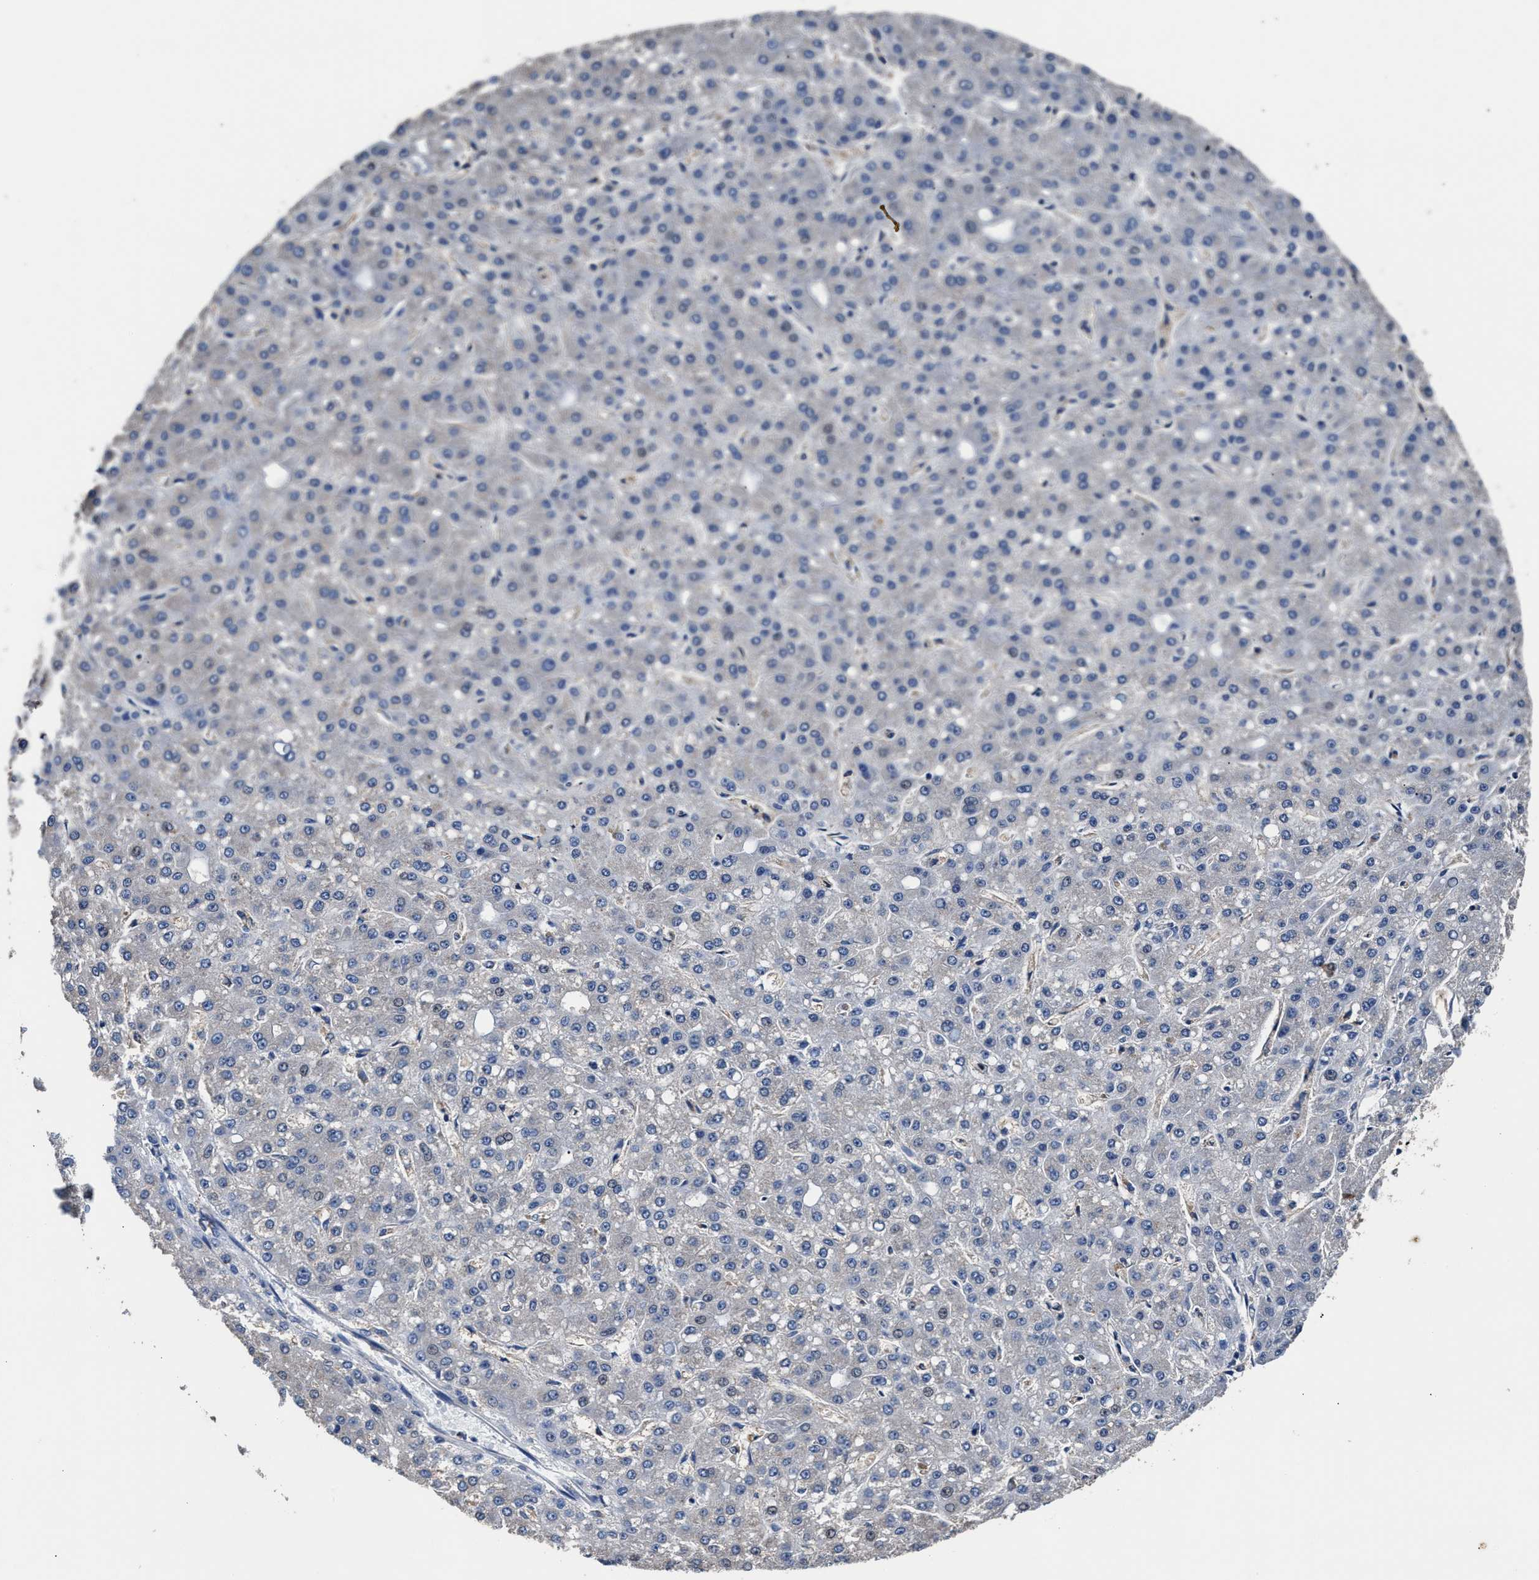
{"staining": {"intensity": "negative", "quantity": "none", "location": "none"}, "tissue": "liver cancer", "cell_type": "Tumor cells", "image_type": "cancer", "snomed": [{"axis": "morphology", "description": "Carcinoma, Hepatocellular, NOS"}, {"axis": "topography", "description": "Liver"}], "caption": "The image demonstrates no significant expression in tumor cells of liver cancer.", "gene": "SH3GL1", "patient": {"sex": "male", "age": 67}}